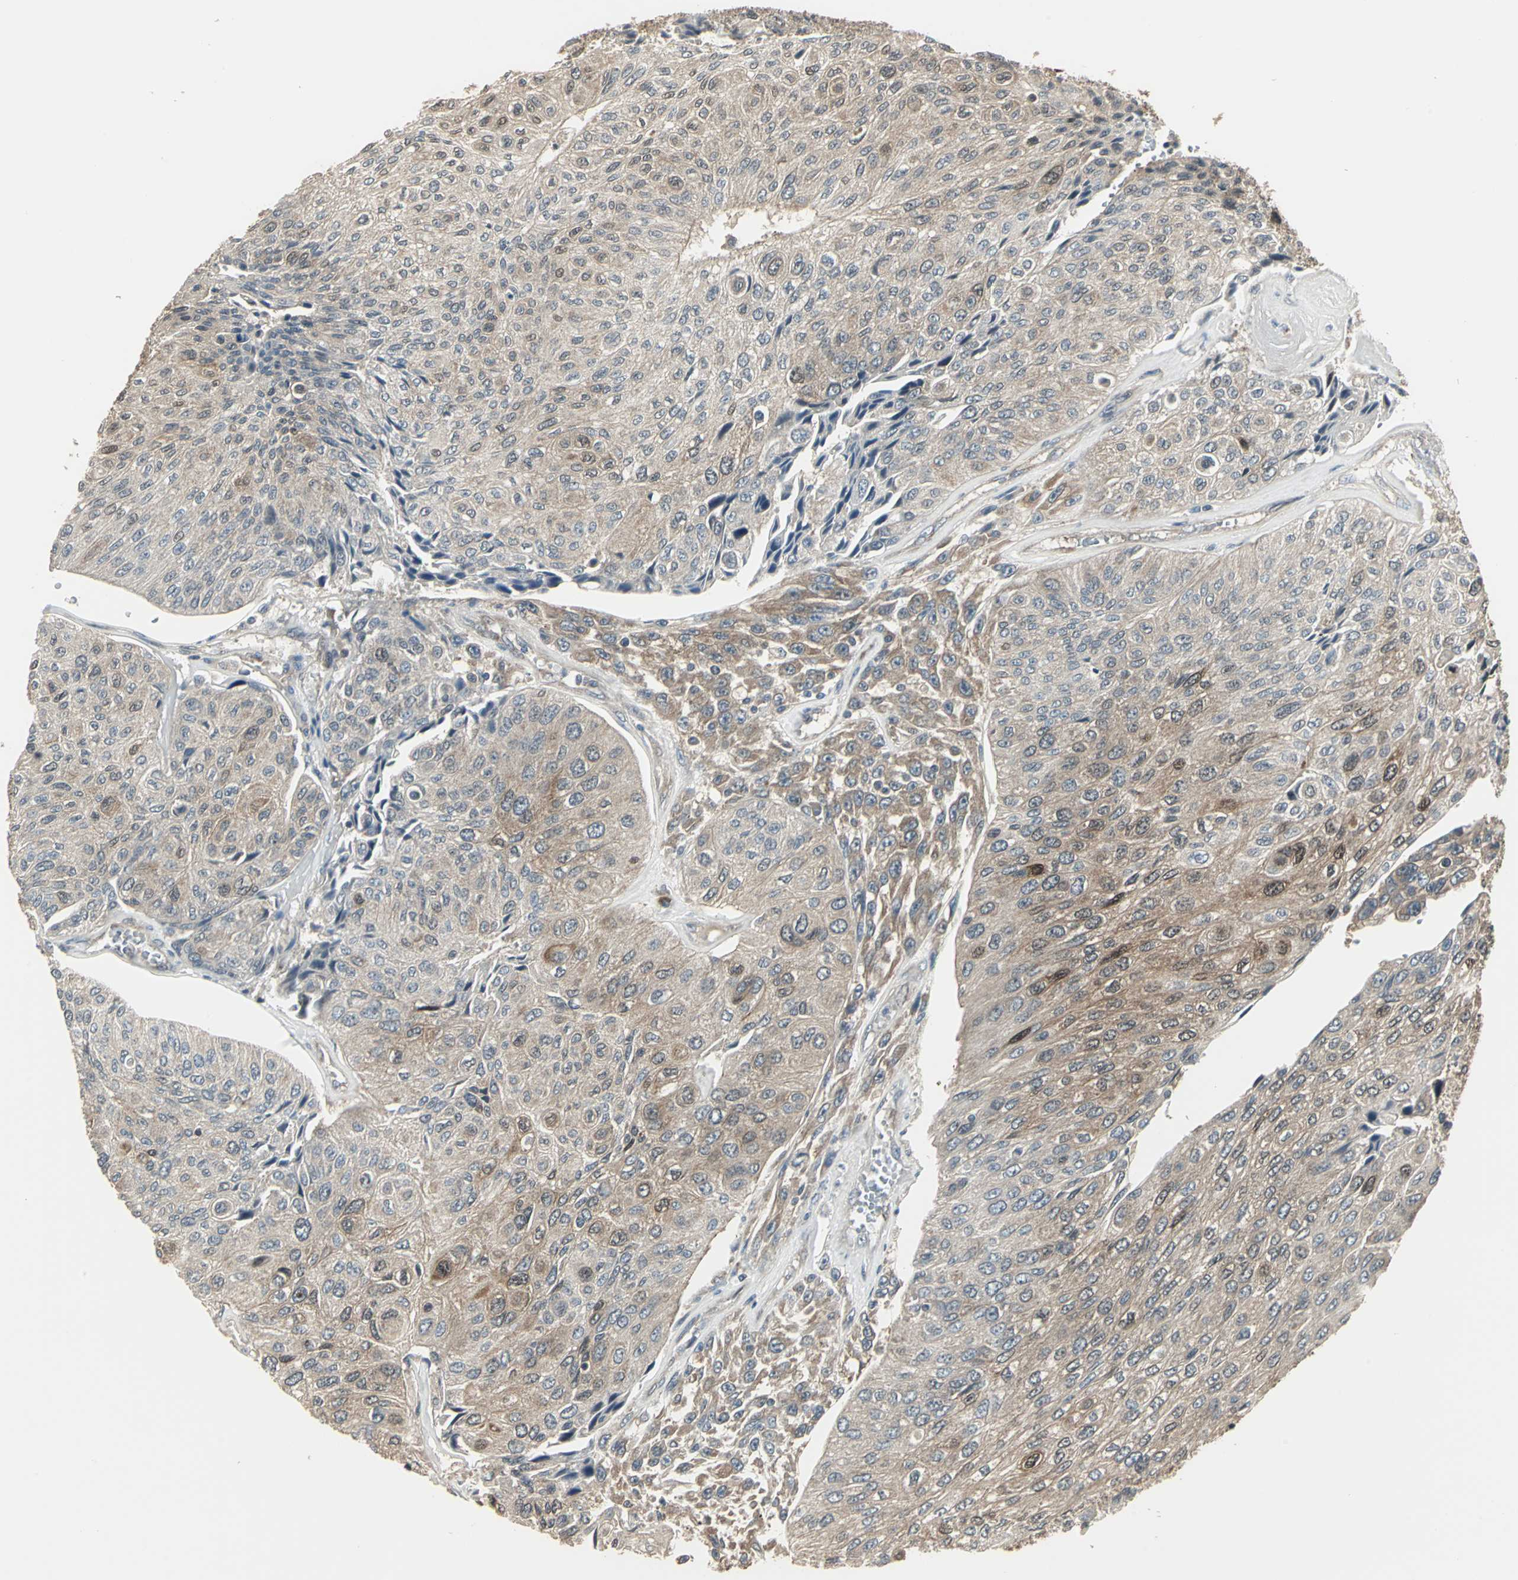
{"staining": {"intensity": "moderate", "quantity": ">75%", "location": "cytoplasmic/membranous,nuclear"}, "tissue": "urothelial cancer", "cell_type": "Tumor cells", "image_type": "cancer", "snomed": [{"axis": "morphology", "description": "Urothelial carcinoma, High grade"}, {"axis": "topography", "description": "Urinary bladder"}], "caption": "Immunohistochemical staining of urothelial cancer demonstrates medium levels of moderate cytoplasmic/membranous and nuclear expression in approximately >75% of tumor cells. The staining is performed using DAB (3,3'-diaminobenzidine) brown chromogen to label protein expression. The nuclei are counter-stained blue using hematoxylin.", "gene": "PFDN1", "patient": {"sex": "male", "age": 66}}